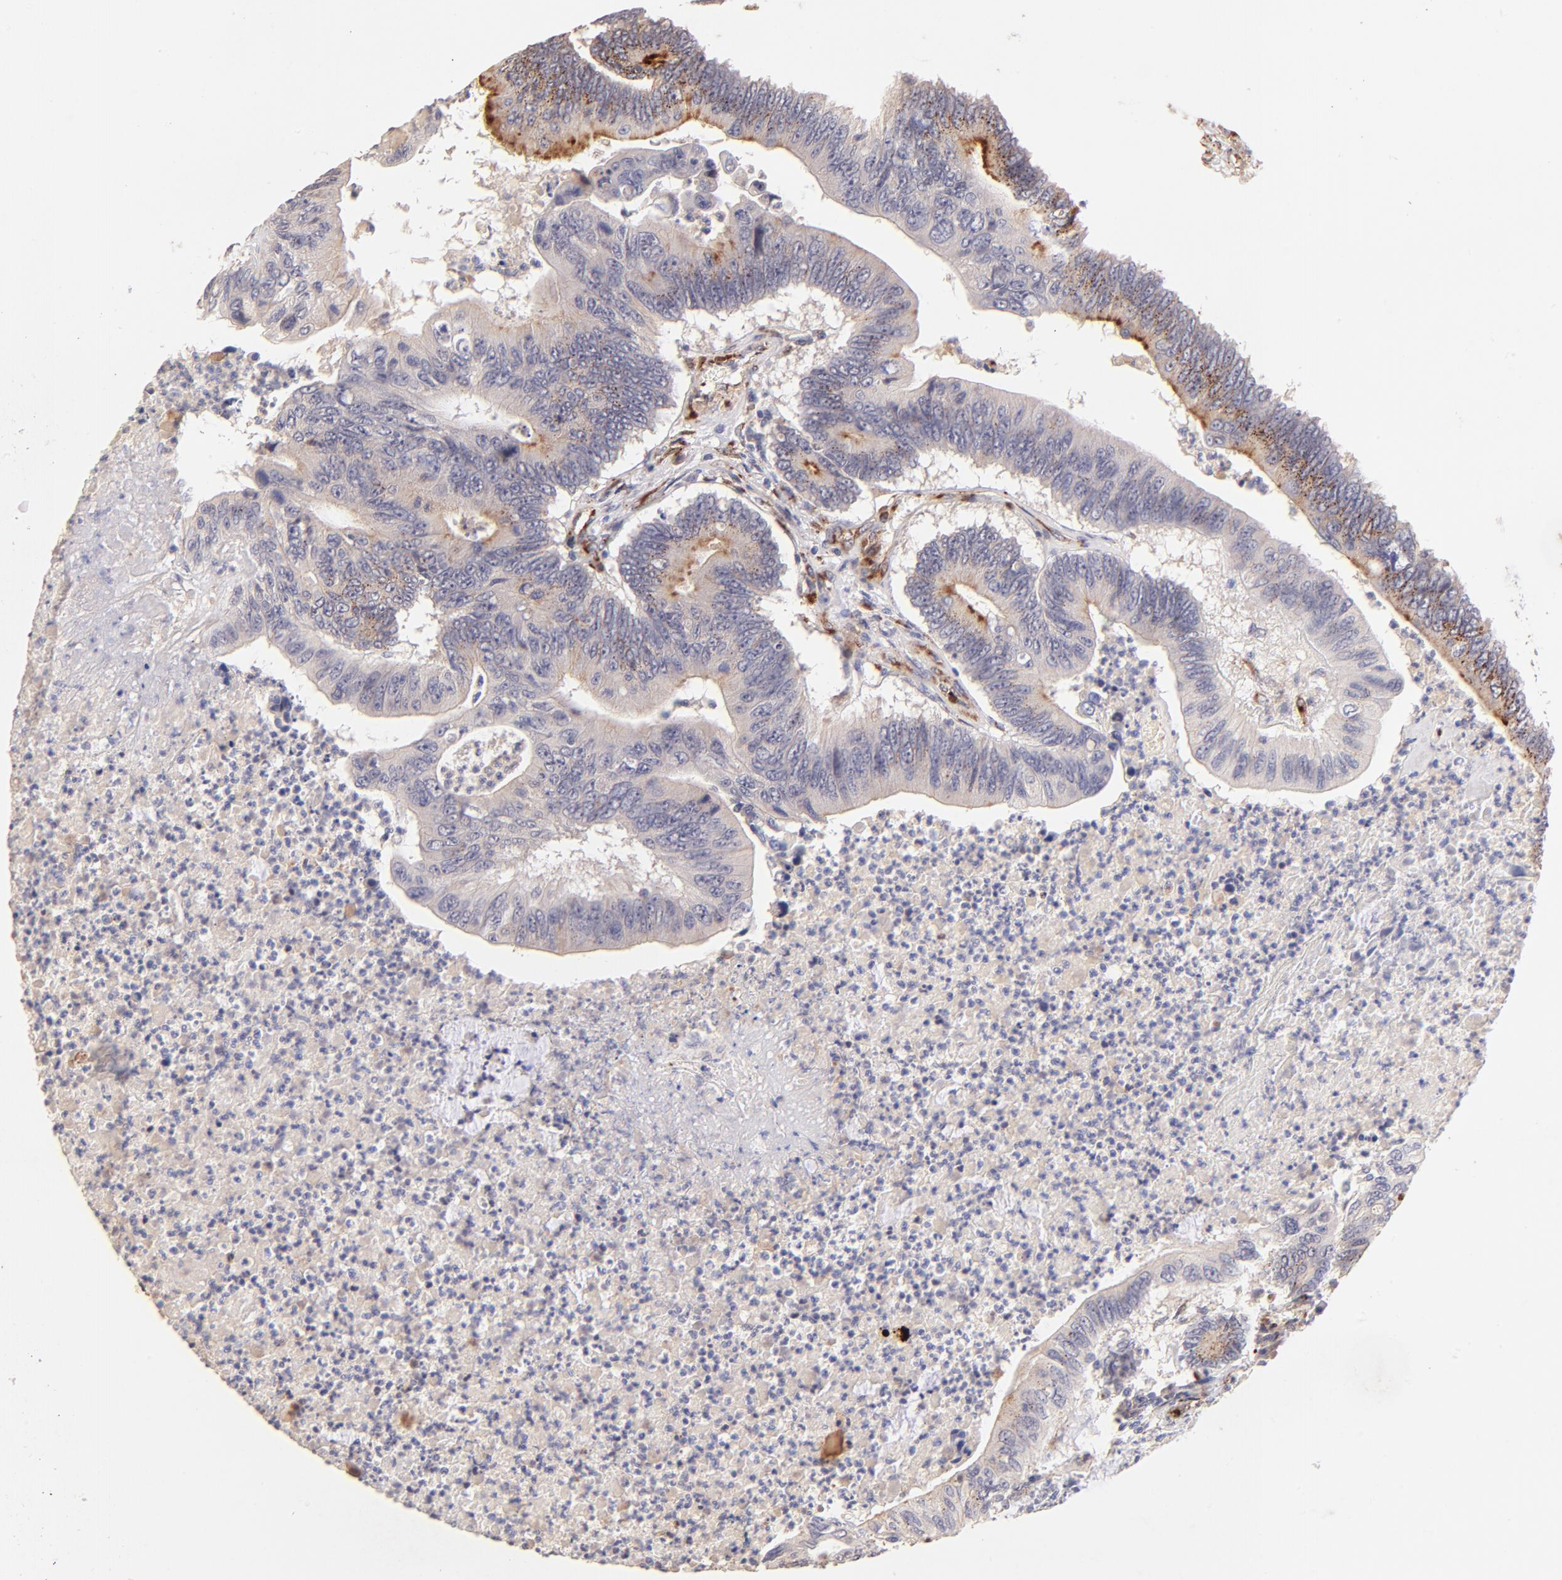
{"staining": {"intensity": "moderate", "quantity": "25%-75%", "location": "cytoplasmic/membranous"}, "tissue": "colorectal cancer", "cell_type": "Tumor cells", "image_type": "cancer", "snomed": [{"axis": "morphology", "description": "Adenocarcinoma, NOS"}, {"axis": "topography", "description": "Colon"}], "caption": "Immunohistochemistry (IHC) (DAB (3,3'-diaminobenzidine)) staining of colorectal adenocarcinoma shows moderate cytoplasmic/membranous protein staining in about 25%-75% of tumor cells. (Brightfield microscopy of DAB IHC at high magnification).", "gene": "SPARC", "patient": {"sex": "male", "age": 65}}